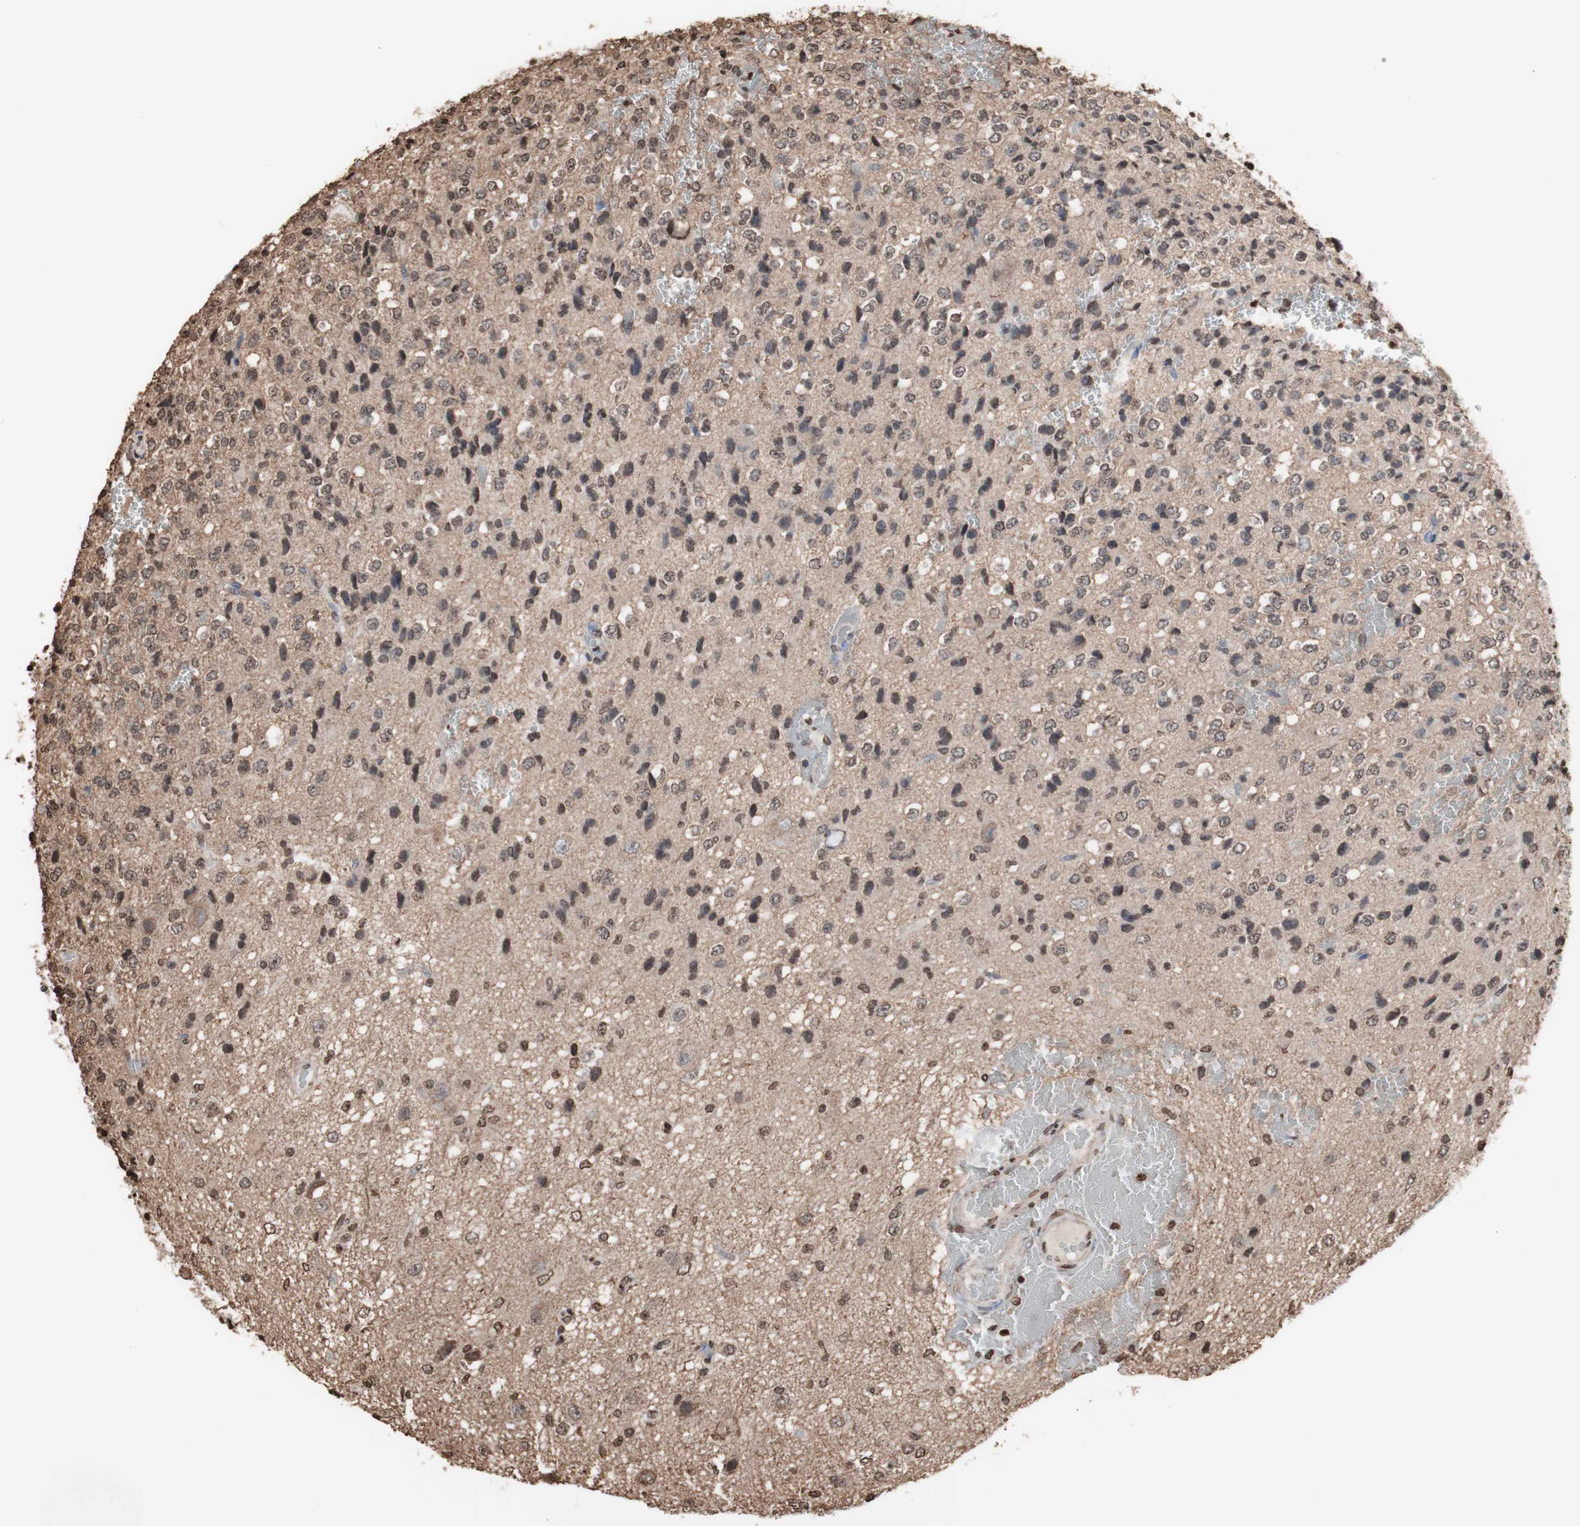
{"staining": {"intensity": "weak", "quantity": ">75%", "location": "nuclear"}, "tissue": "glioma", "cell_type": "Tumor cells", "image_type": "cancer", "snomed": [{"axis": "morphology", "description": "Glioma, malignant, High grade"}, {"axis": "topography", "description": "pancreas cauda"}], "caption": "Malignant glioma (high-grade) stained with a brown dye demonstrates weak nuclear positive positivity in approximately >75% of tumor cells.", "gene": "SNAI2", "patient": {"sex": "male", "age": 60}}